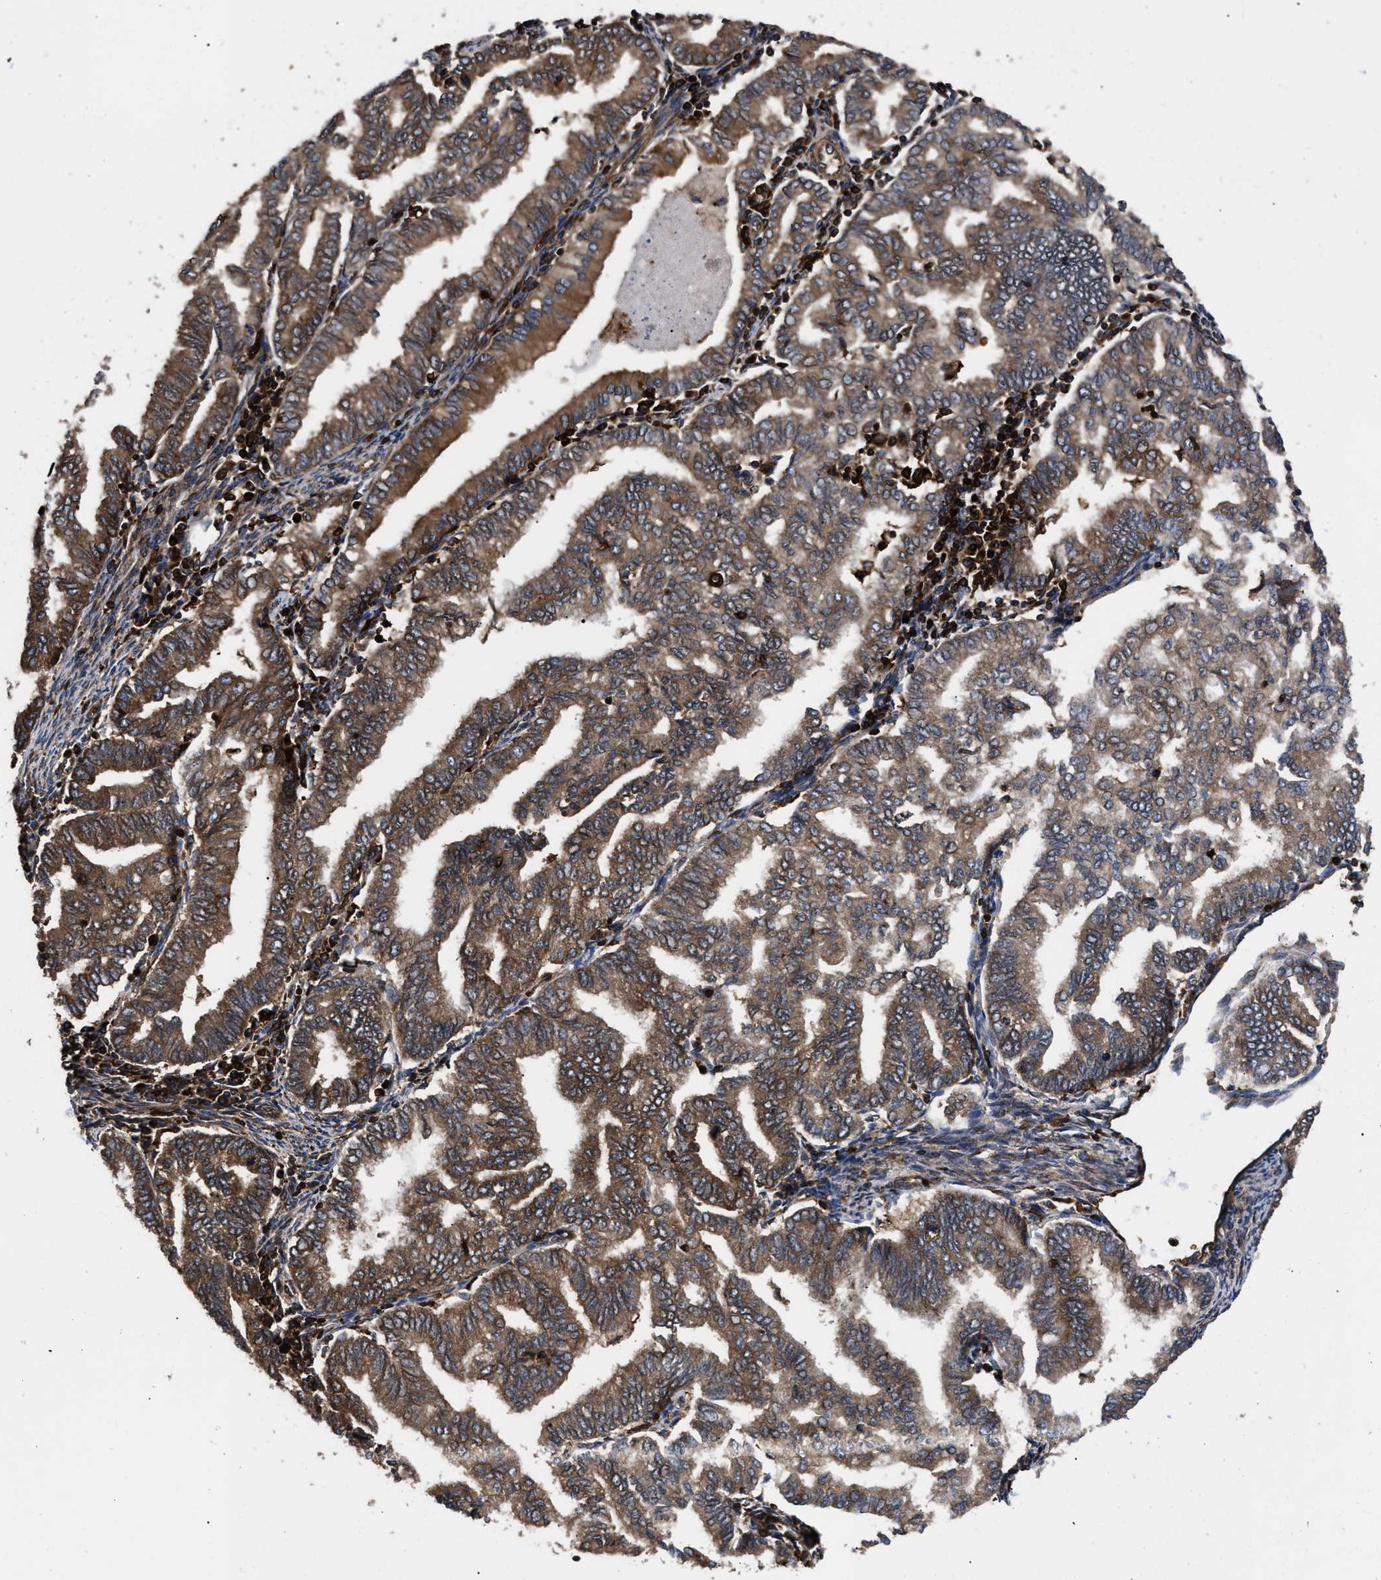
{"staining": {"intensity": "strong", "quantity": ">75%", "location": "cytoplasmic/membranous"}, "tissue": "endometrial cancer", "cell_type": "Tumor cells", "image_type": "cancer", "snomed": [{"axis": "morphology", "description": "Polyp, NOS"}, {"axis": "morphology", "description": "Adenocarcinoma, NOS"}, {"axis": "morphology", "description": "Adenoma, NOS"}, {"axis": "topography", "description": "Endometrium"}], "caption": "There is high levels of strong cytoplasmic/membranous positivity in tumor cells of endometrial polyp, as demonstrated by immunohistochemical staining (brown color).", "gene": "KYAT1", "patient": {"sex": "female", "age": 79}}